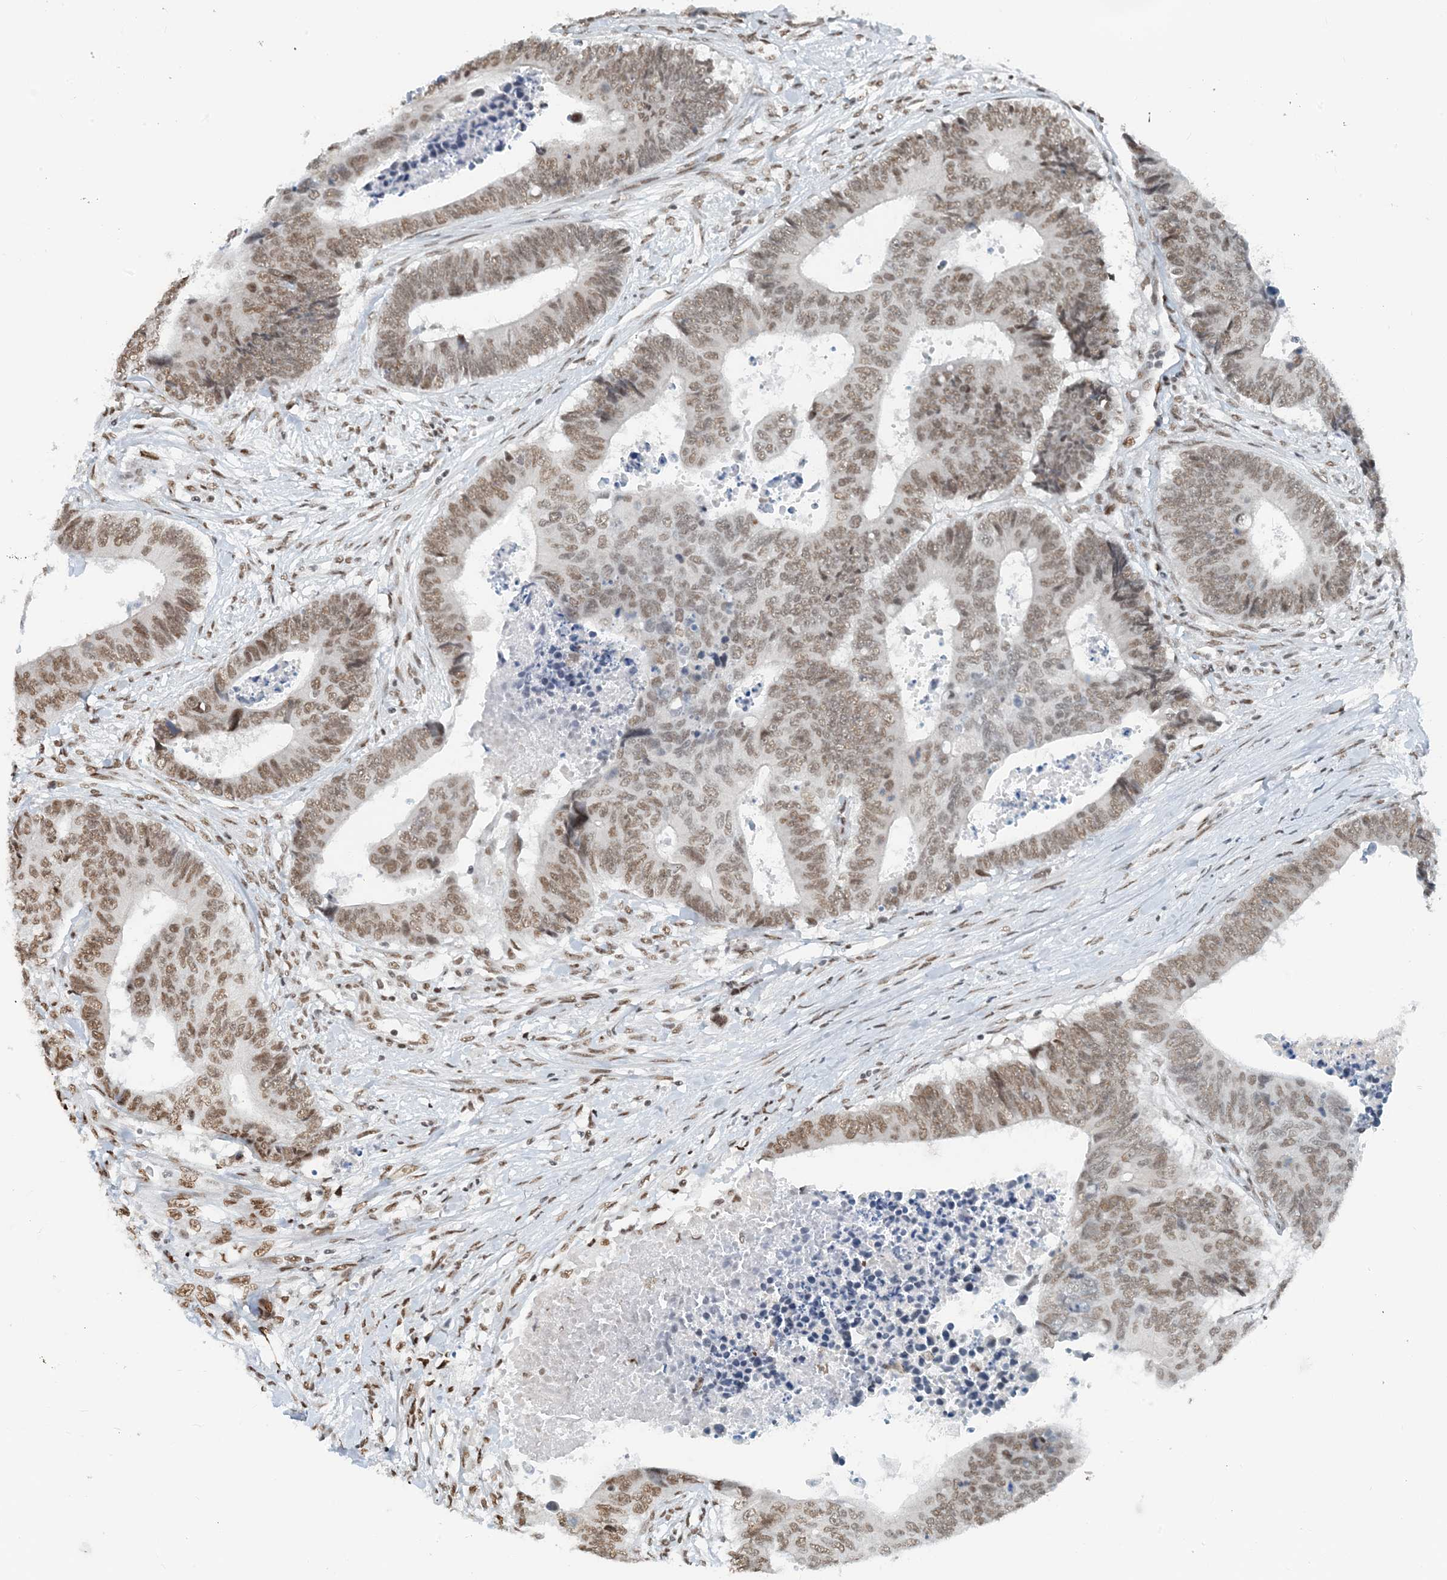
{"staining": {"intensity": "moderate", "quantity": ">75%", "location": "nuclear"}, "tissue": "colorectal cancer", "cell_type": "Tumor cells", "image_type": "cancer", "snomed": [{"axis": "morphology", "description": "Adenocarcinoma, NOS"}, {"axis": "topography", "description": "Rectum"}], "caption": "This is an image of immunohistochemistry (IHC) staining of colorectal cancer (adenocarcinoma), which shows moderate expression in the nuclear of tumor cells.", "gene": "ZNF500", "patient": {"sex": "male", "age": 84}}